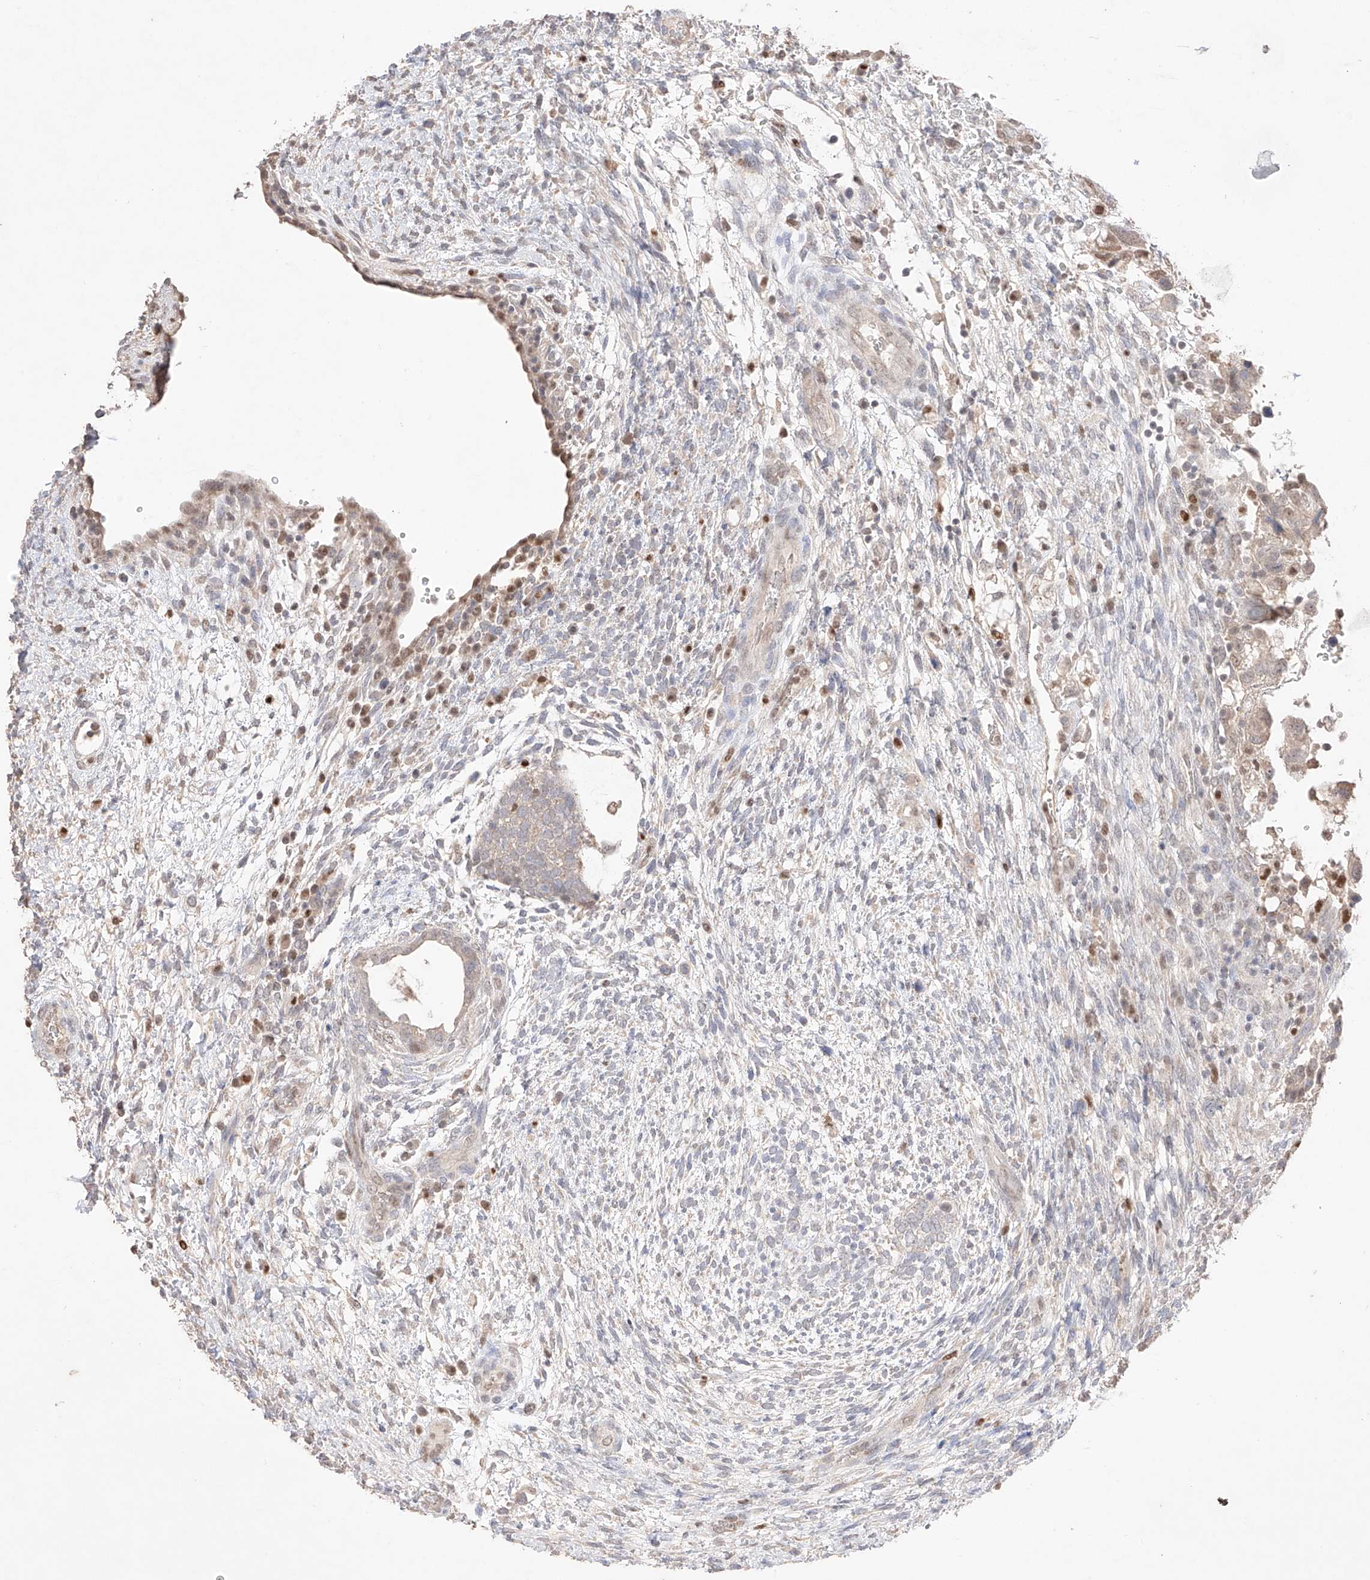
{"staining": {"intensity": "weak", "quantity": "25%-75%", "location": "cytoplasmic/membranous,nuclear"}, "tissue": "testis cancer", "cell_type": "Tumor cells", "image_type": "cancer", "snomed": [{"axis": "morphology", "description": "Carcinoma, Embryonal, NOS"}, {"axis": "topography", "description": "Testis"}], "caption": "This is a photomicrograph of immunohistochemistry staining of testis cancer, which shows weak staining in the cytoplasmic/membranous and nuclear of tumor cells.", "gene": "APIP", "patient": {"sex": "male", "age": 37}}